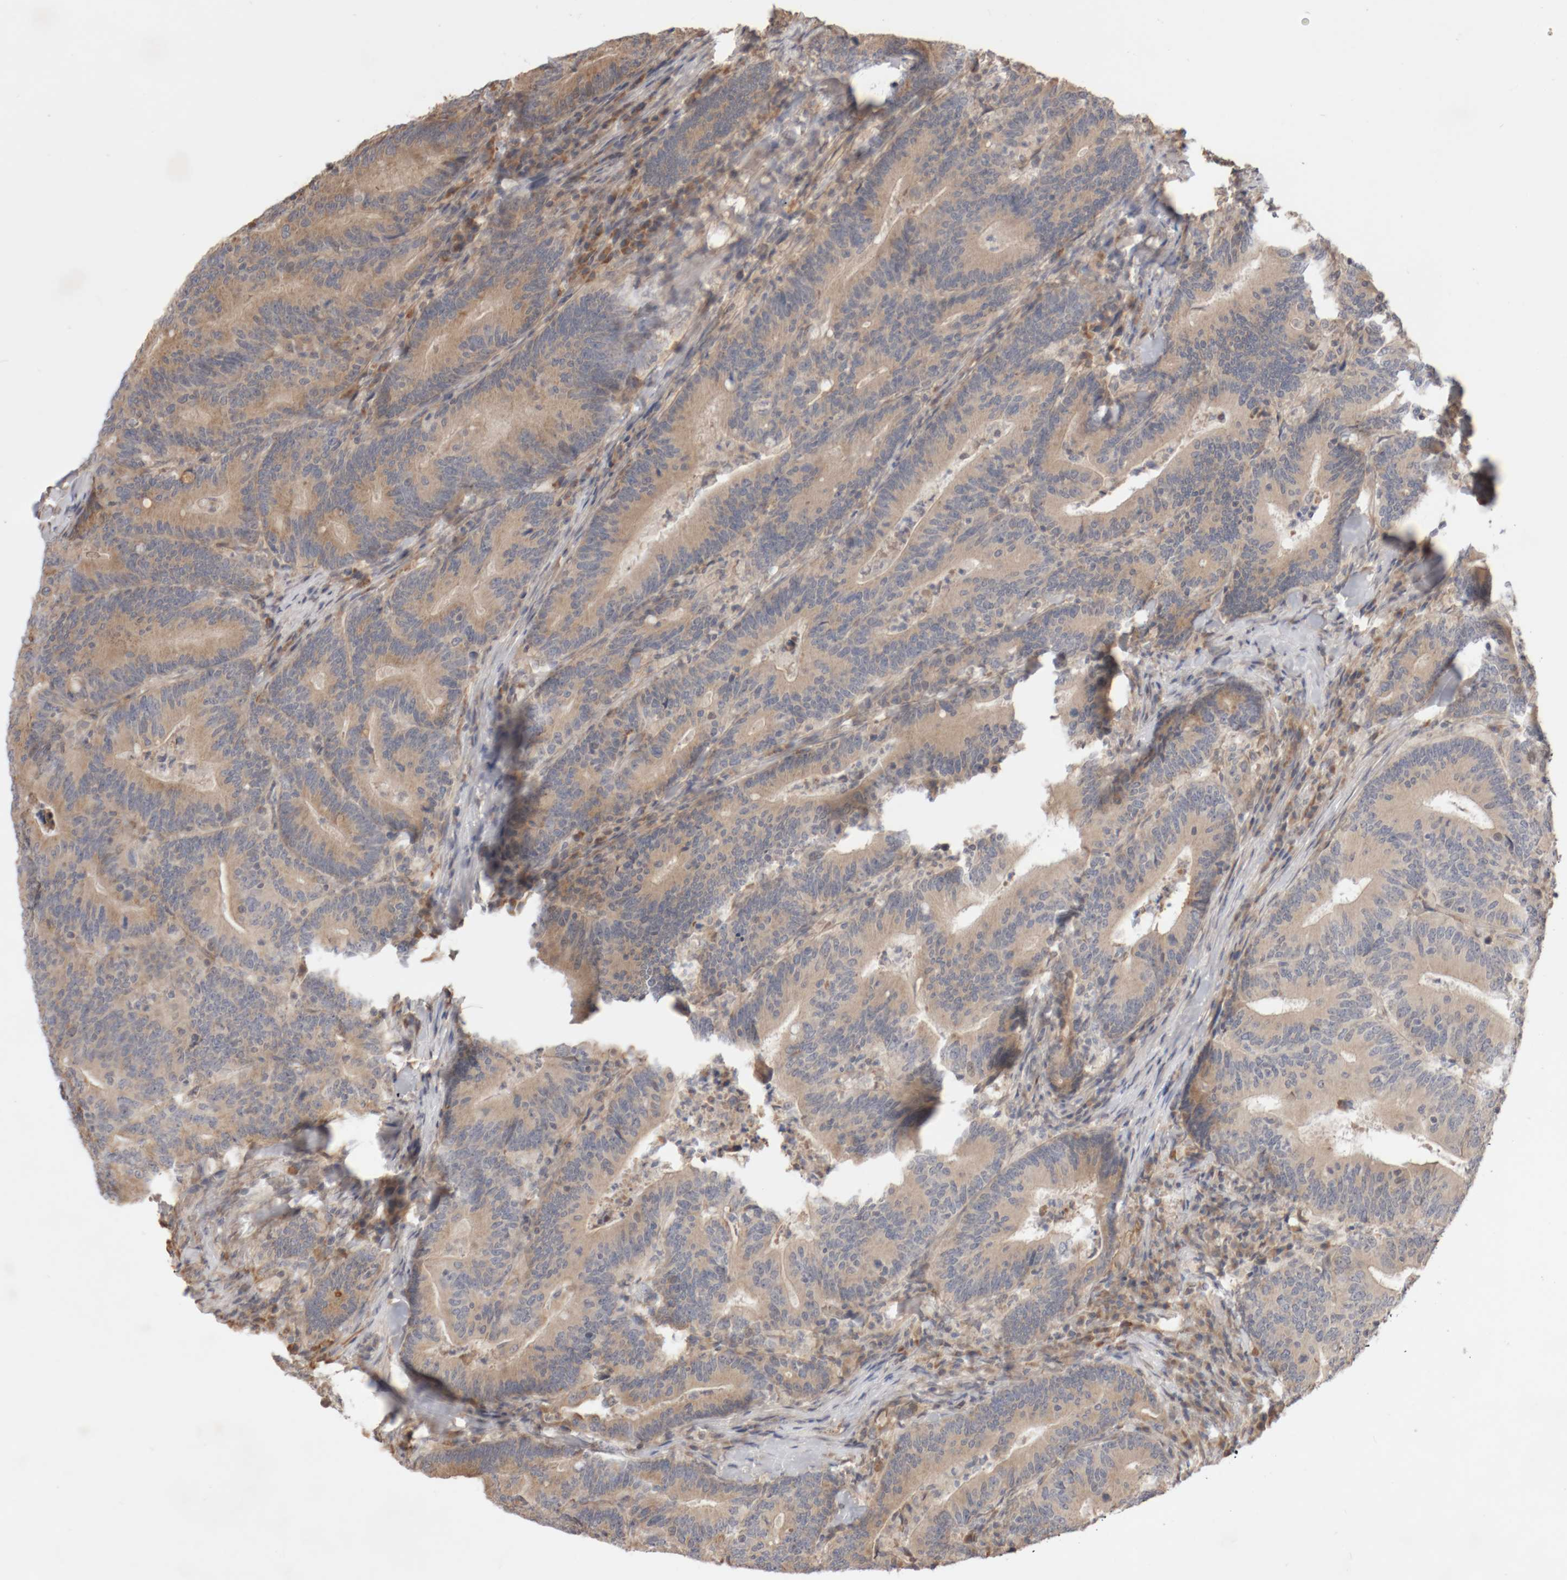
{"staining": {"intensity": "weak", "quantity": ">75%", "location": "cytoplasmic/membranous"}, "tissue": "colorectal cancer", "cell_type": "Tumor cells", "image_type": "cancer", "snomed": [{"axis": "morphology", "description": "Adenocarcinoma, NOS"}, {"axis": "topography", "description": "Colon"}], "caption": "Human colorectal cancer (adenocarcinoma) stained with a brown dye reveals weak cytoplasmic/membranous positive positivity in about >75% of tumor cells.", "gene": "DPH7", "patient": {"sex": "female", "age": 66}}